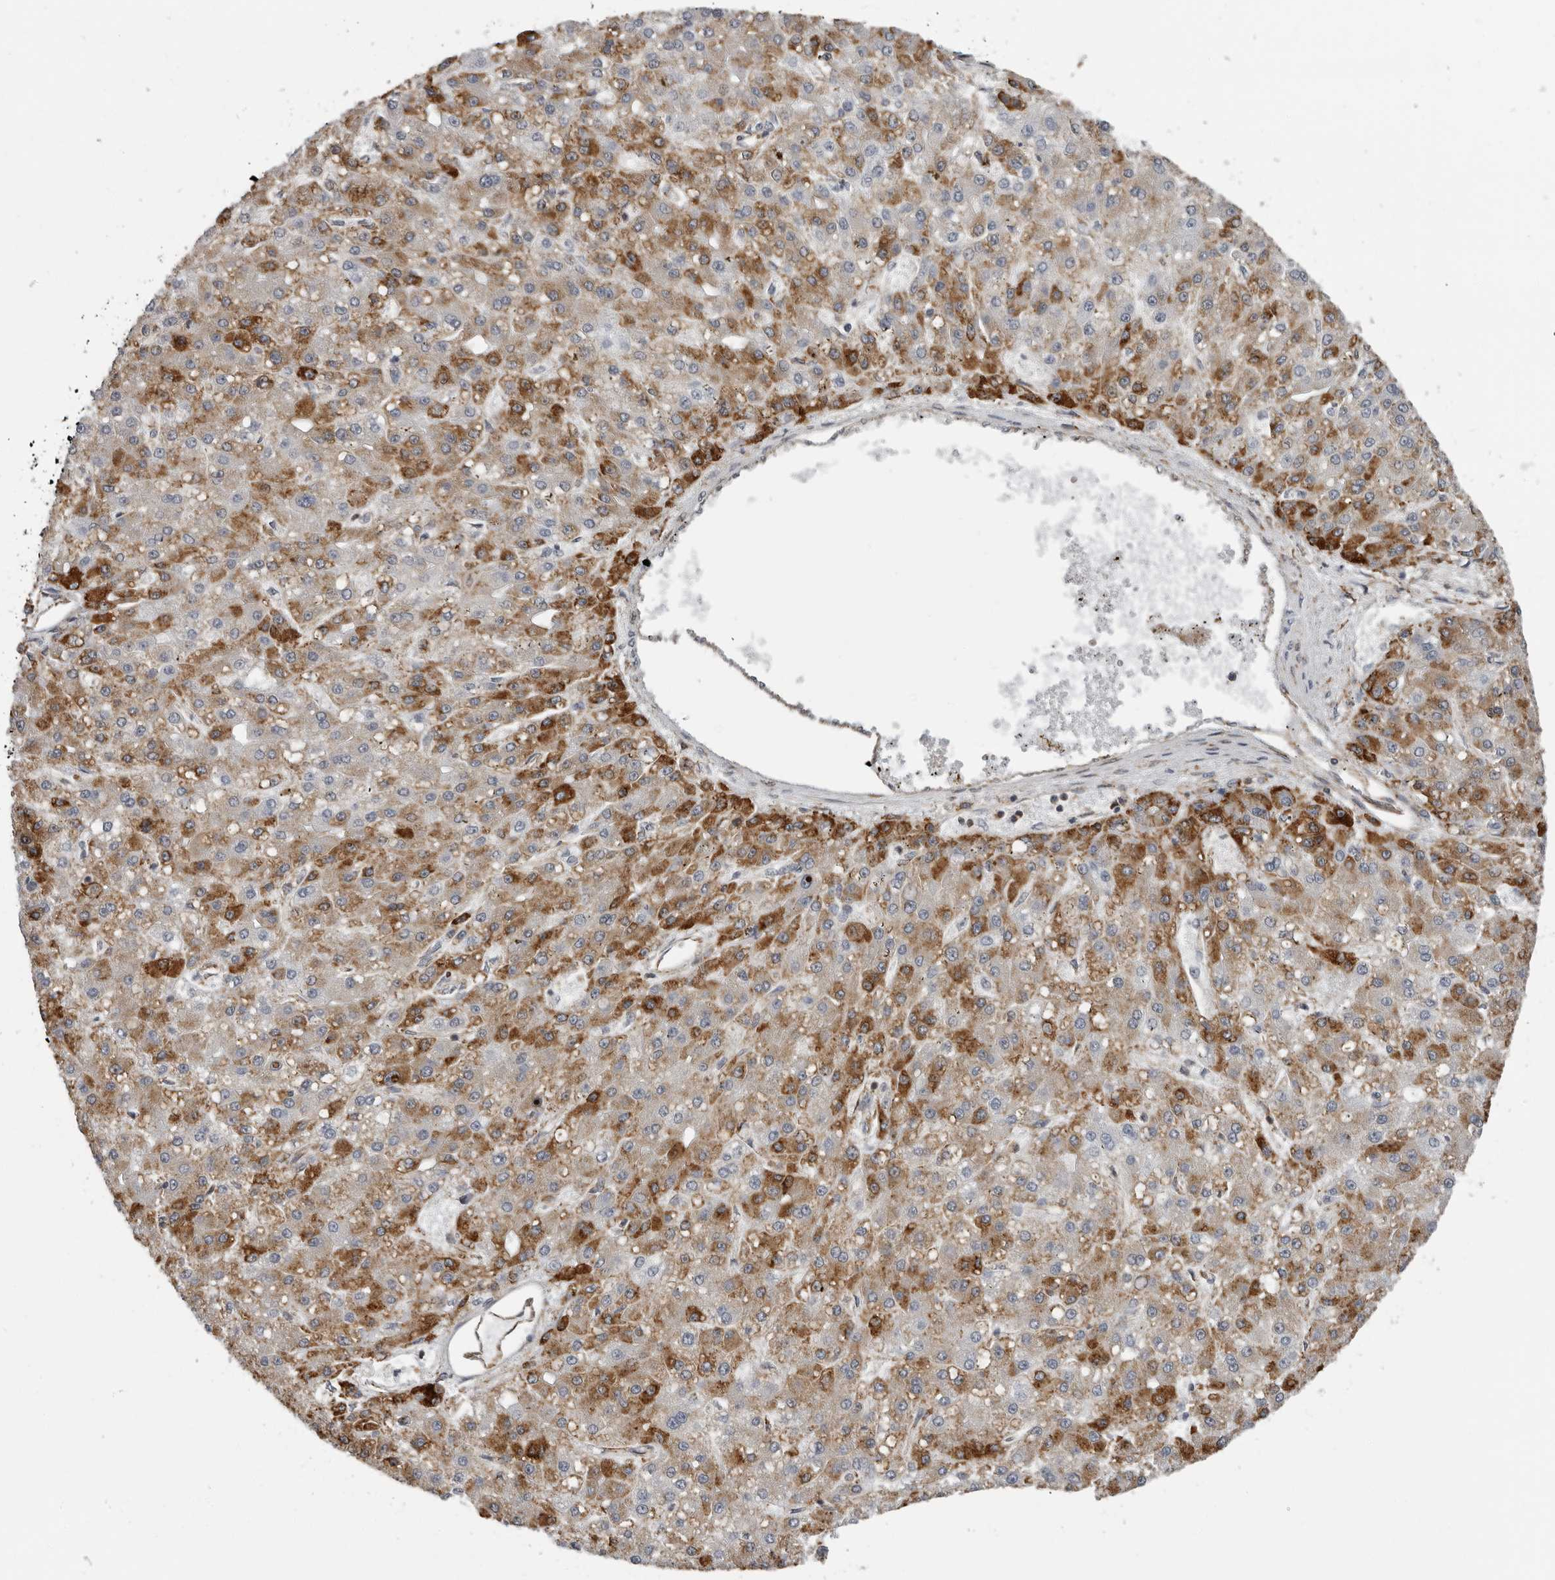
{"staining": {"intensity": "moderate", "quantity": "25%-75%", "location": "cytoplasmic/membranous"}, "tissue": "liver cancer", "cell_type": "Tumor cells", "image_type": "cancer", "snomed": [{"axis": "morphology", "description": "Carcinoma, Hepatocellular, NOS"}, {"axis": "topography", "description": "Liver"}], "caption": "Brown immunohistochemical staining in human liver hepatocellular carcinoma displays moderate cytoplasmic/membranous staining in approximately 25%-75% of tumor cells.", "gene": "ALPK2", "patient": {"sex": "male", "age": 67}}